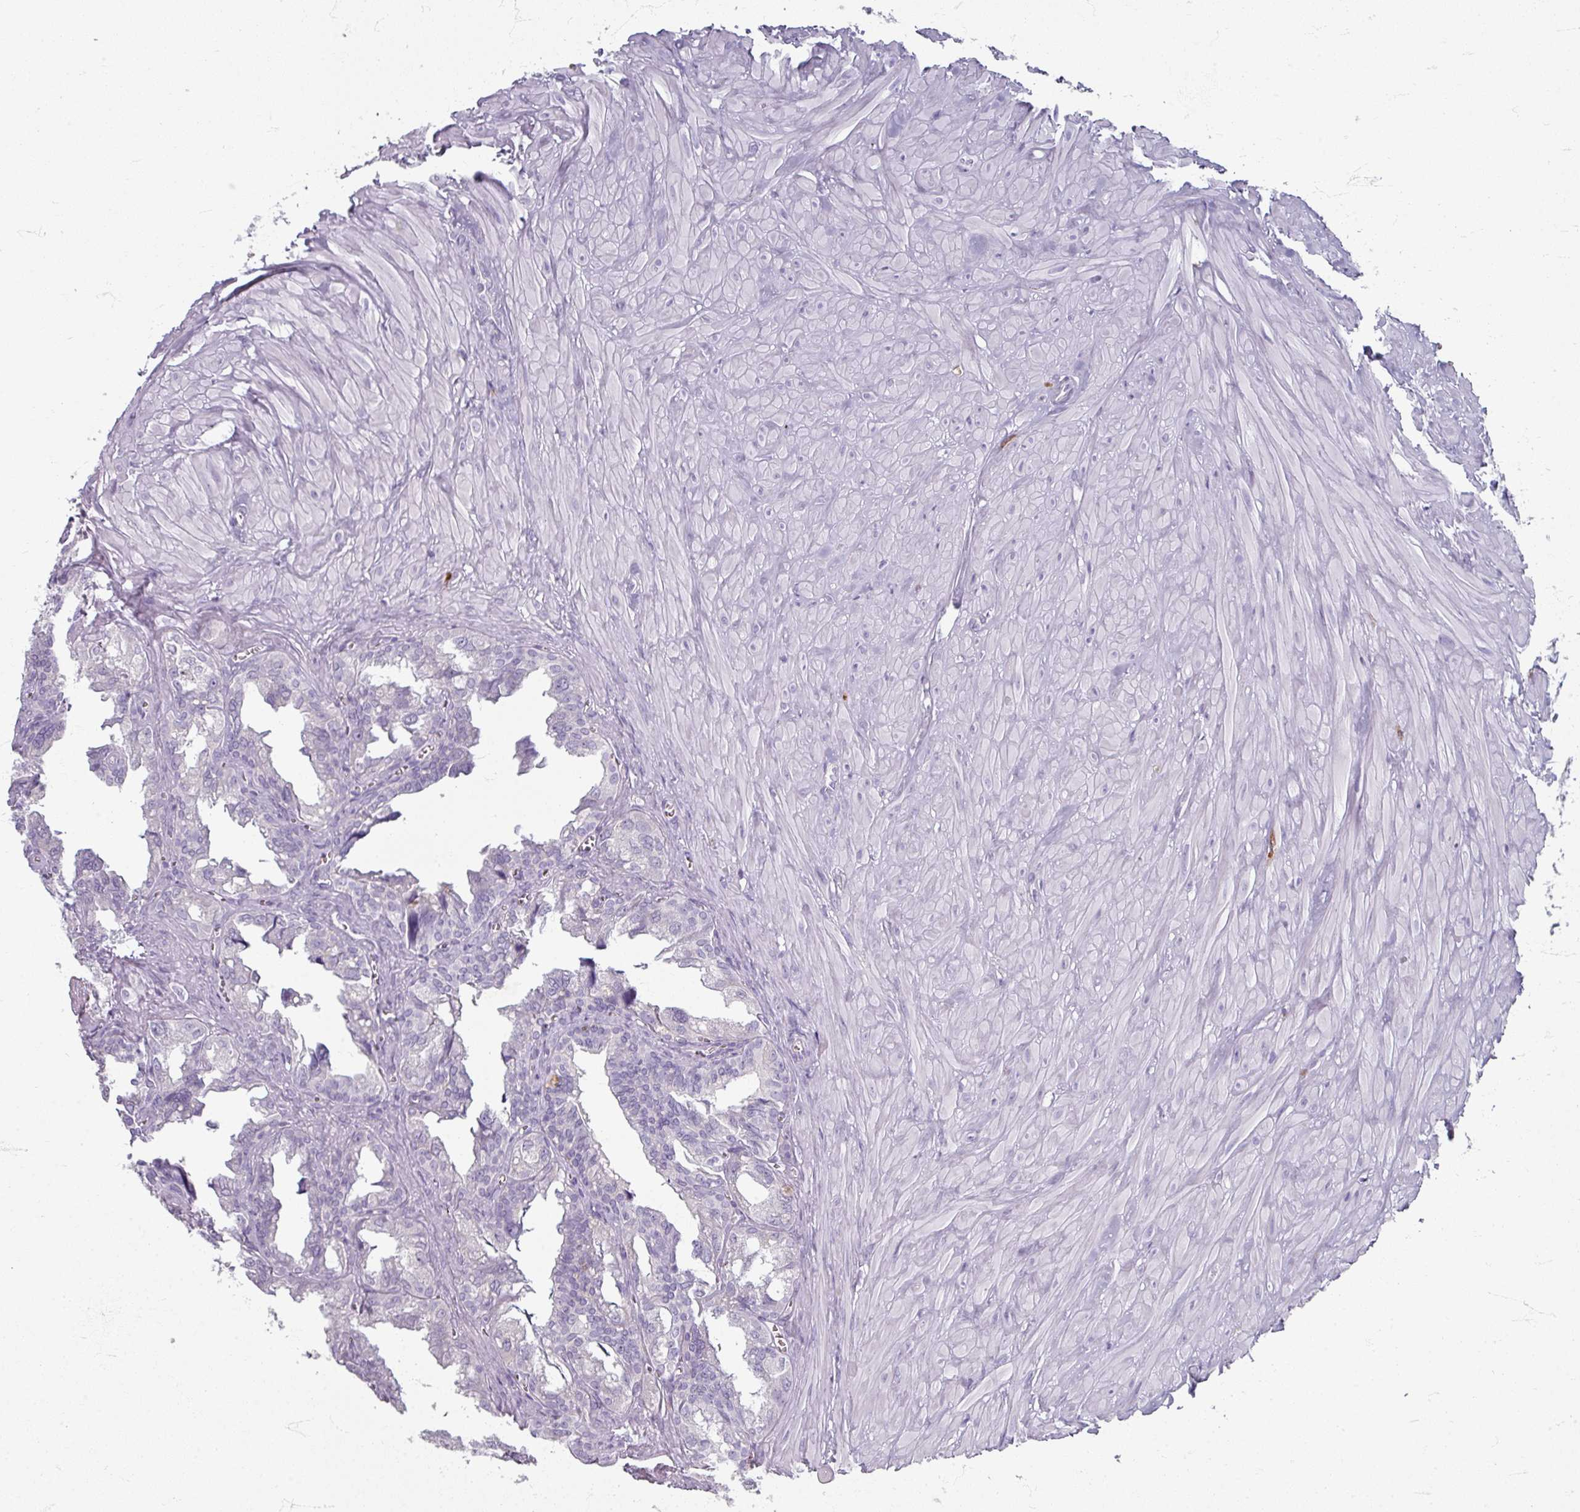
{"staining": {"intensity": "negative", "quantity": "none", "location": "none"}, "tissue": "seminal vesicle", "cell_type": "Glandular cells", "image_type": "normal", "snomed": [{"axis": "morphology", "description": "Normal tissue, NOS"}, {"axis": "topography", "description": "Seminal veicle"}], "caption": "High magnification brightfield microscopy of unremarkable seminal vesicle stained with DAB (3,3'-diaminobenzidine) (brown) and counterstained with hematoxylin (blue): glandular cells show no significant positivity.", "gene": "ZNF878", "patient": {"sex": "male", "age": 67}}